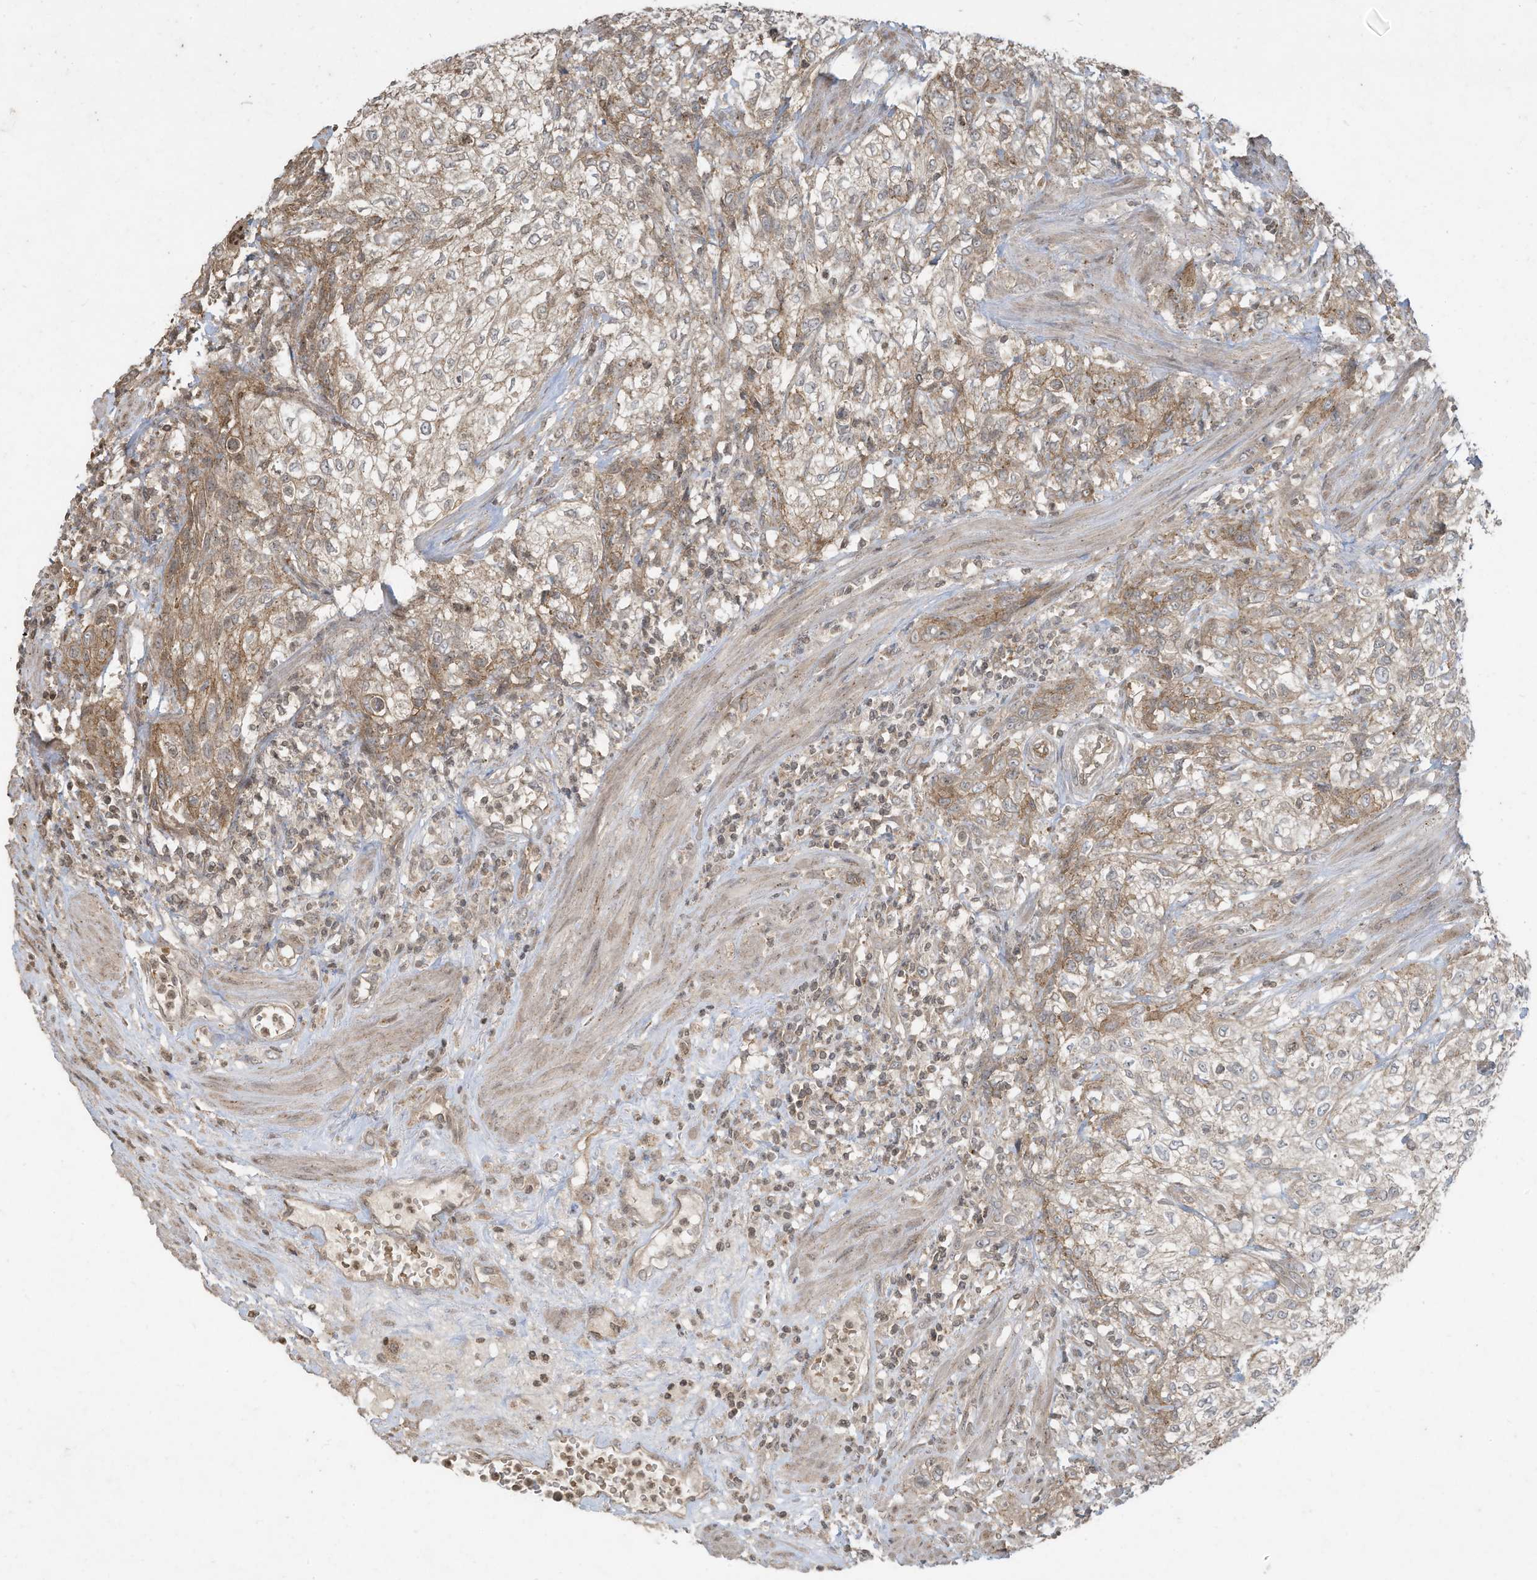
{"staining": {"intensity": "weak", "quantity": ">75%", "location": "cytoplasmic/membranous"}, "tissue": "urothelial cancer", "cell_type": "Tumor cells", "image_type": "cancer", "snomed": [{"axis": "morphology", "description": "Urothelial carcinoma, High grade"}, {"axis": "topography", "description": "Urinary bladder"}], "caption": "This is an image of immunohistochemistry staining of high-grade urothelial carcinoma, which shows weak staining in the cytoplasmic/membranous of tumor cells.", "gene": "MATN2", "patient": {"sex": "male", "age": 35}}